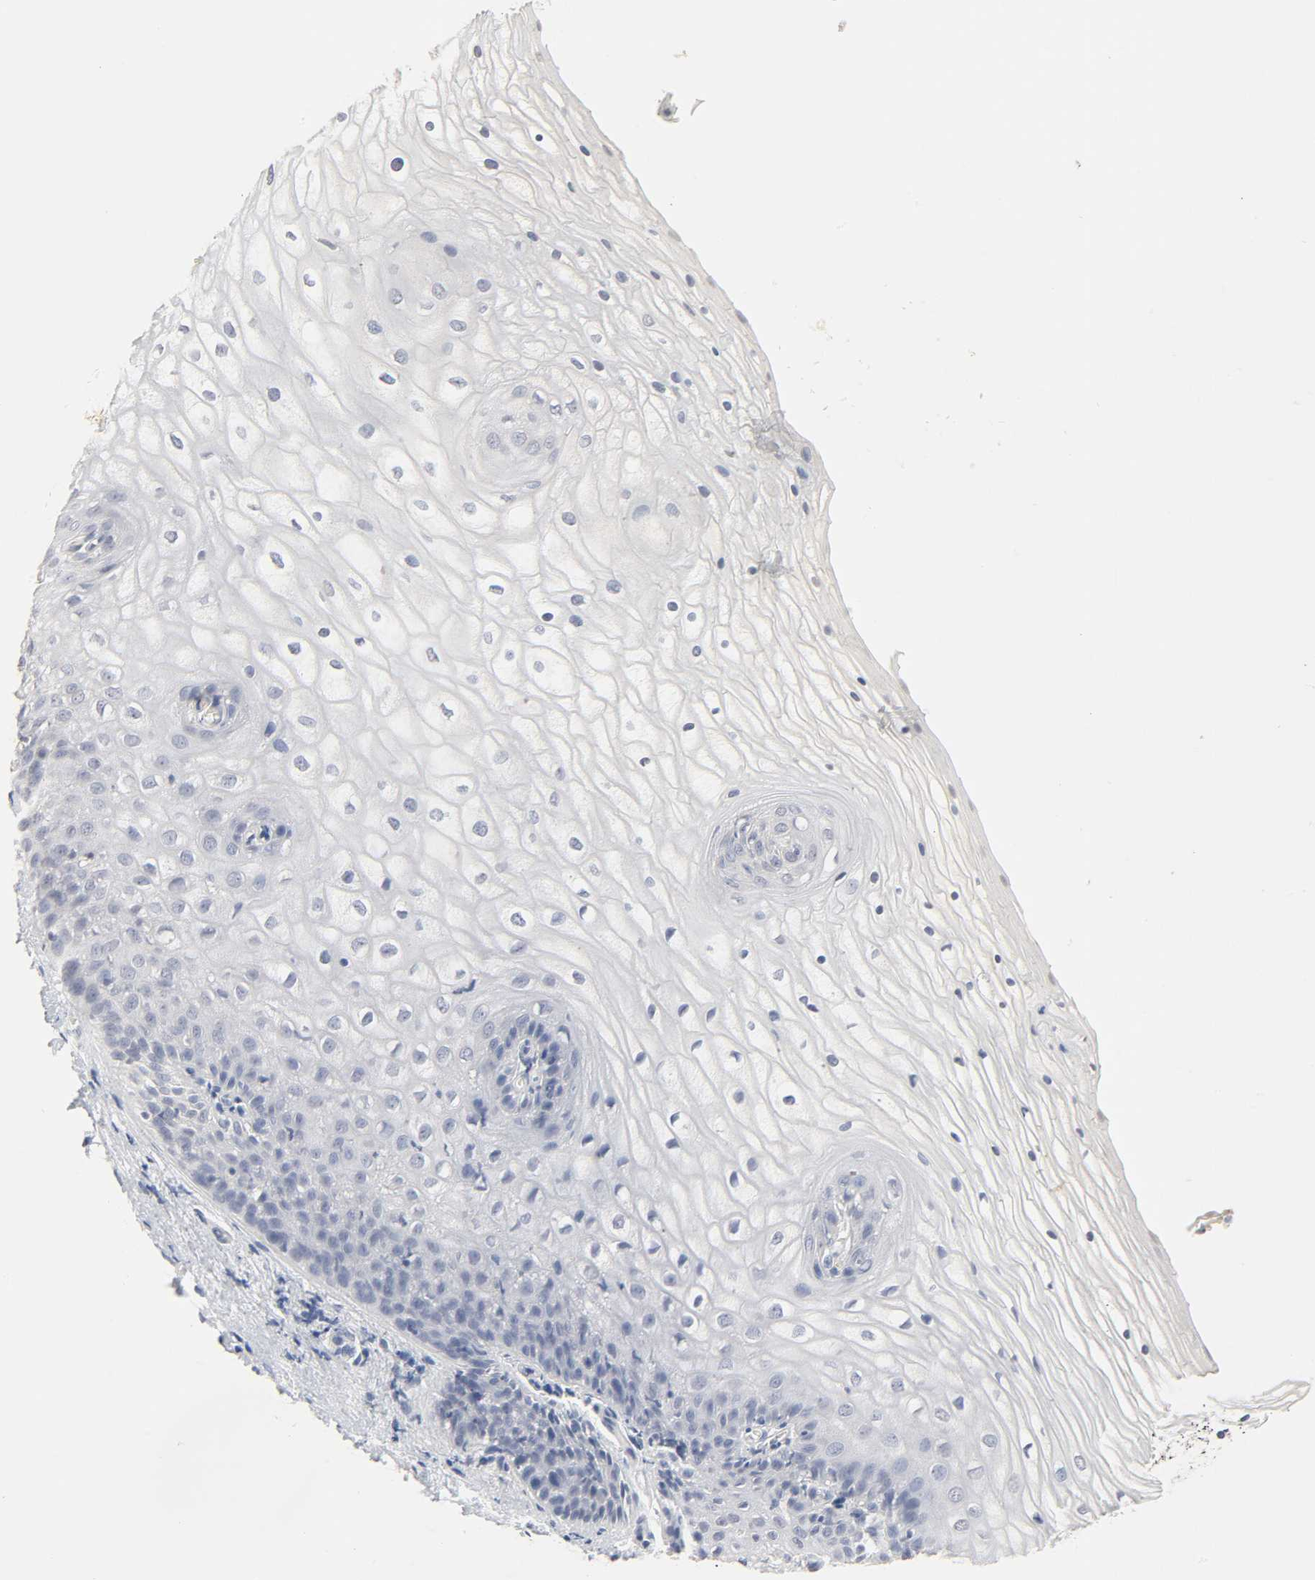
{"staining": {"intensity": "negative", "quantity": "none", "location": "none"}, "tissue": "vagina", "cell_type": "Squamous epithelial cells", "image_type": "normal", "snomed": [{"axis": "morphology", "description": "Normal tissue, NOS"}, {"axis": "topography", "description": "Vagina"}], "caption": "Immunohistochemistry (IHC) of unremarkable human vagina exhibits no staining in squamous epithelial cells. (Brightfield microscopy of DAB immunohistochemistry at high magnification).", "gene": "CLEC4E", "patient": {"sex": "female", "age": 34}}